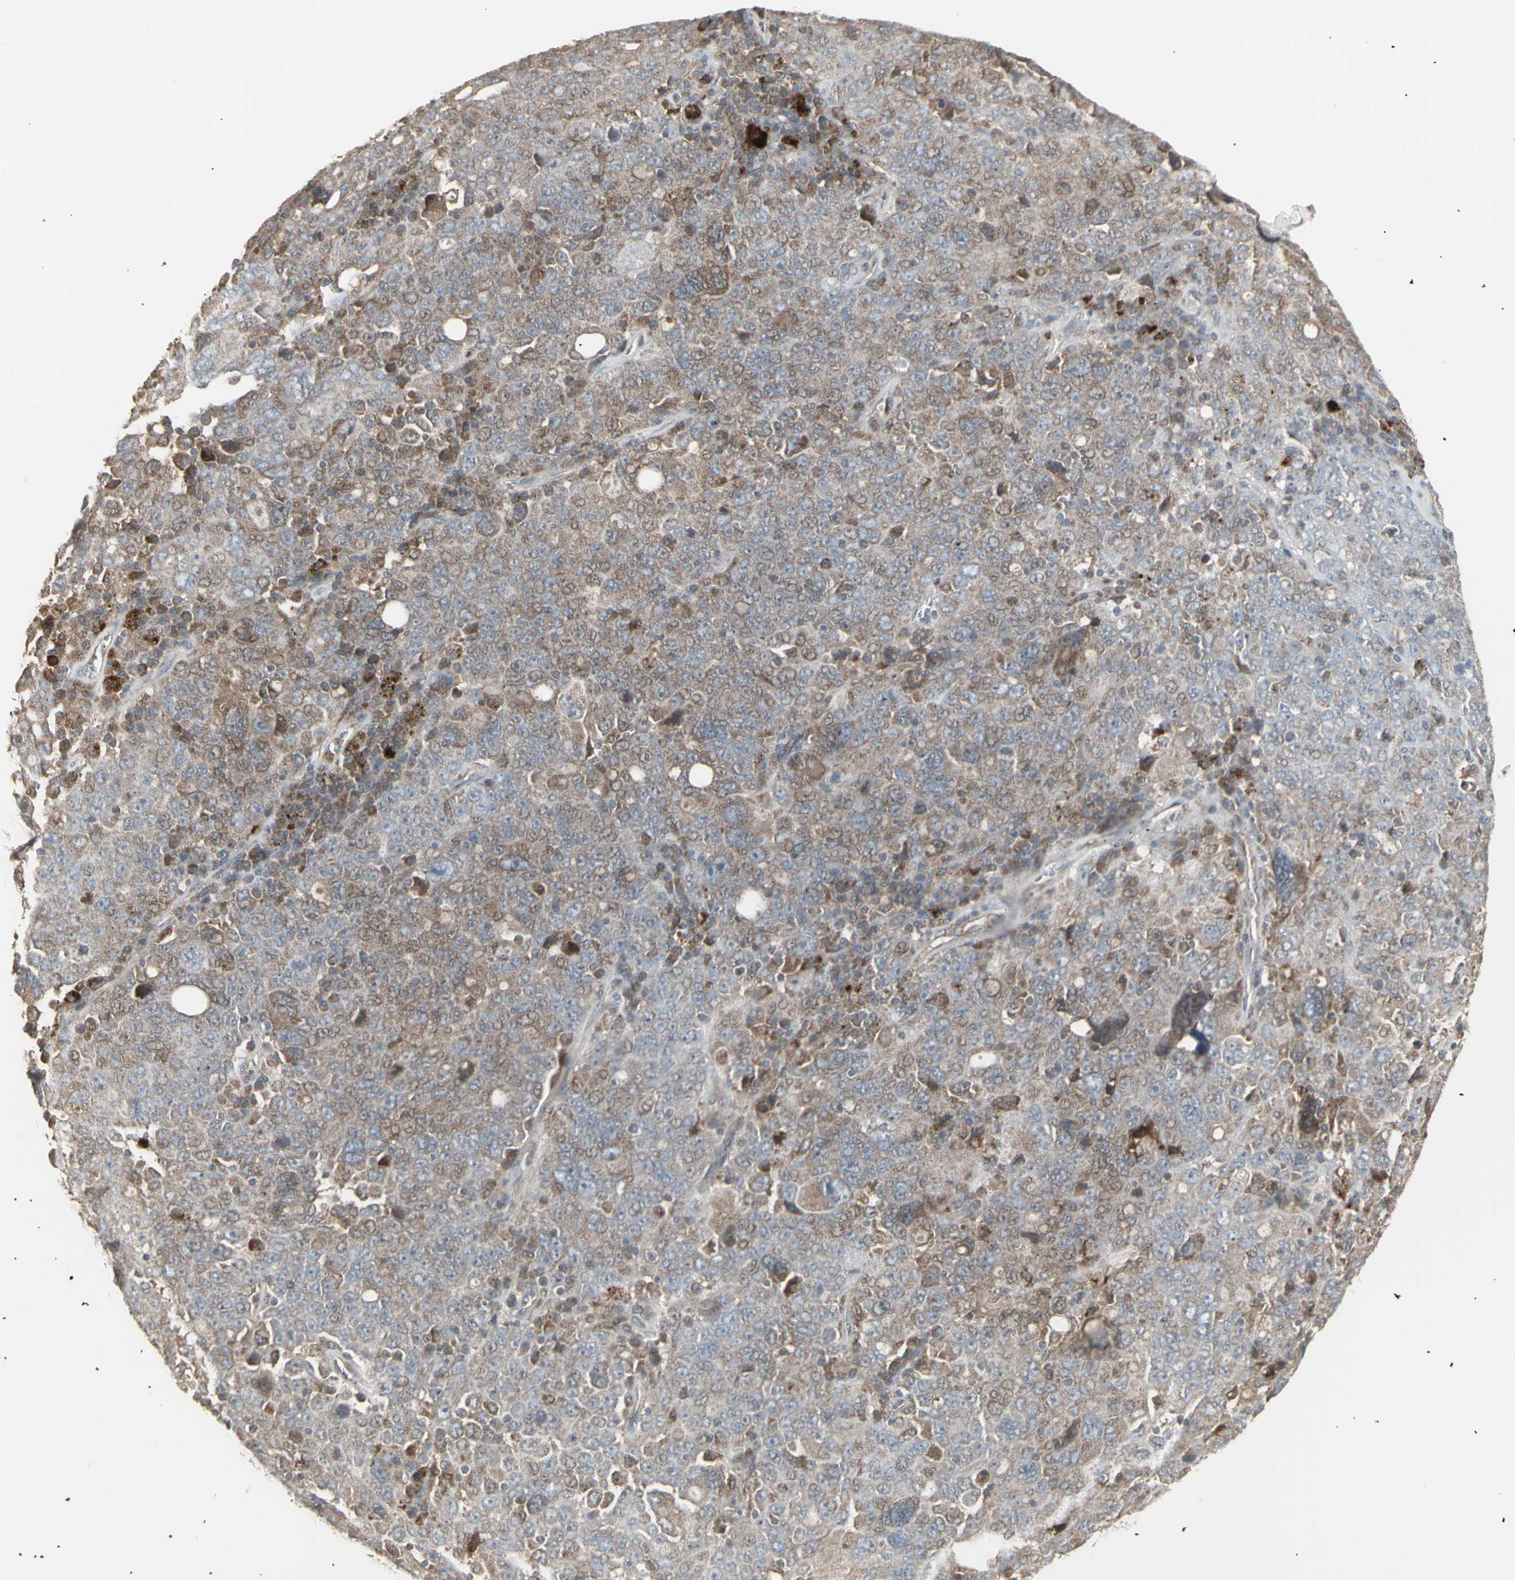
{"staining": {"intensity": "moderate", "quantity": ">75%", "location": "cytoplasmic/membranous"}, "tissue": "ovarian cancer", "cell_type": "Tumor cells", "image_type": "cancer", "snomed": [{"axis": "morphology", "description": "Carcinoma, endometroid"}, {"axis": "topography", "description": "Ovary"}], "caption": "The micrograph exhibits staining of ovarian cancer (endometroid carcinoma), revealing moderate cytoplasmic/membranous protein positivity (brown color) within tumor cells. (DAB (3,3'-diaminobenzidine) IHC, brown staining for protein, blue staining for nuclei).", "gene": "RNASEL", "patient": {"sex": "female", "age": 62}}